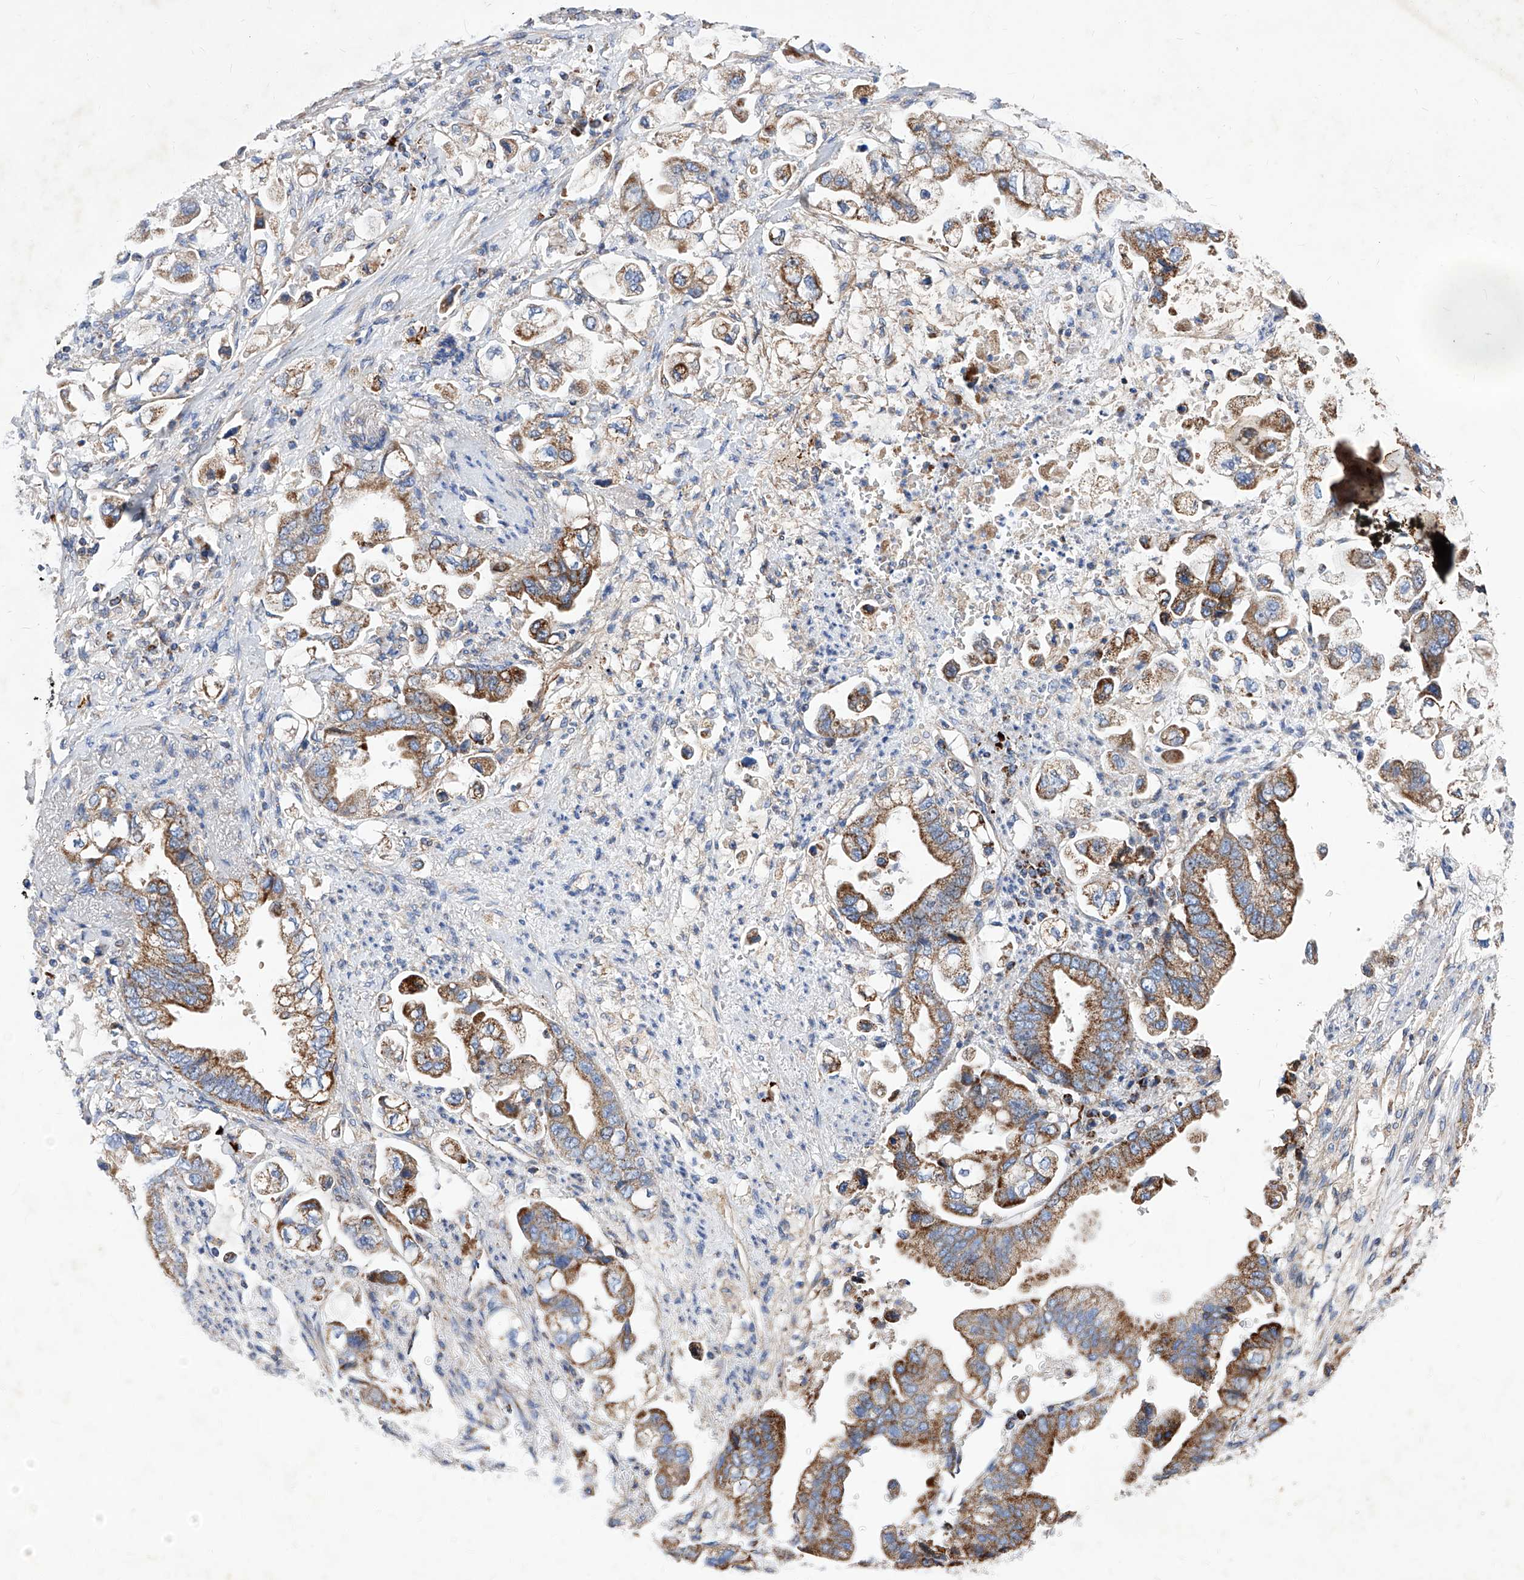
{"staining": {"intensity": "moderate", "quantity": ">75%", "location": "cytoplasmic/membranous"}, "tissue": "stomach cancer", "cell_type": "Tumor cells", "image_type": "cancer", "snomed": [{"axis": "morphology", "description": "Adenocarcinoma, NOS"}, {"axis": "topography", "description": "Stomach"}], "caption": "This photomicrograph reveals stomach cancer stained with IHC to label a protein in brown. The cytoplasmic/membranous of tumor cells show moderate positivity for the protein. Nuclei are counter-stained blue.", "gene": "HRNR", "patient": {"sex": "male", "age": 62}}